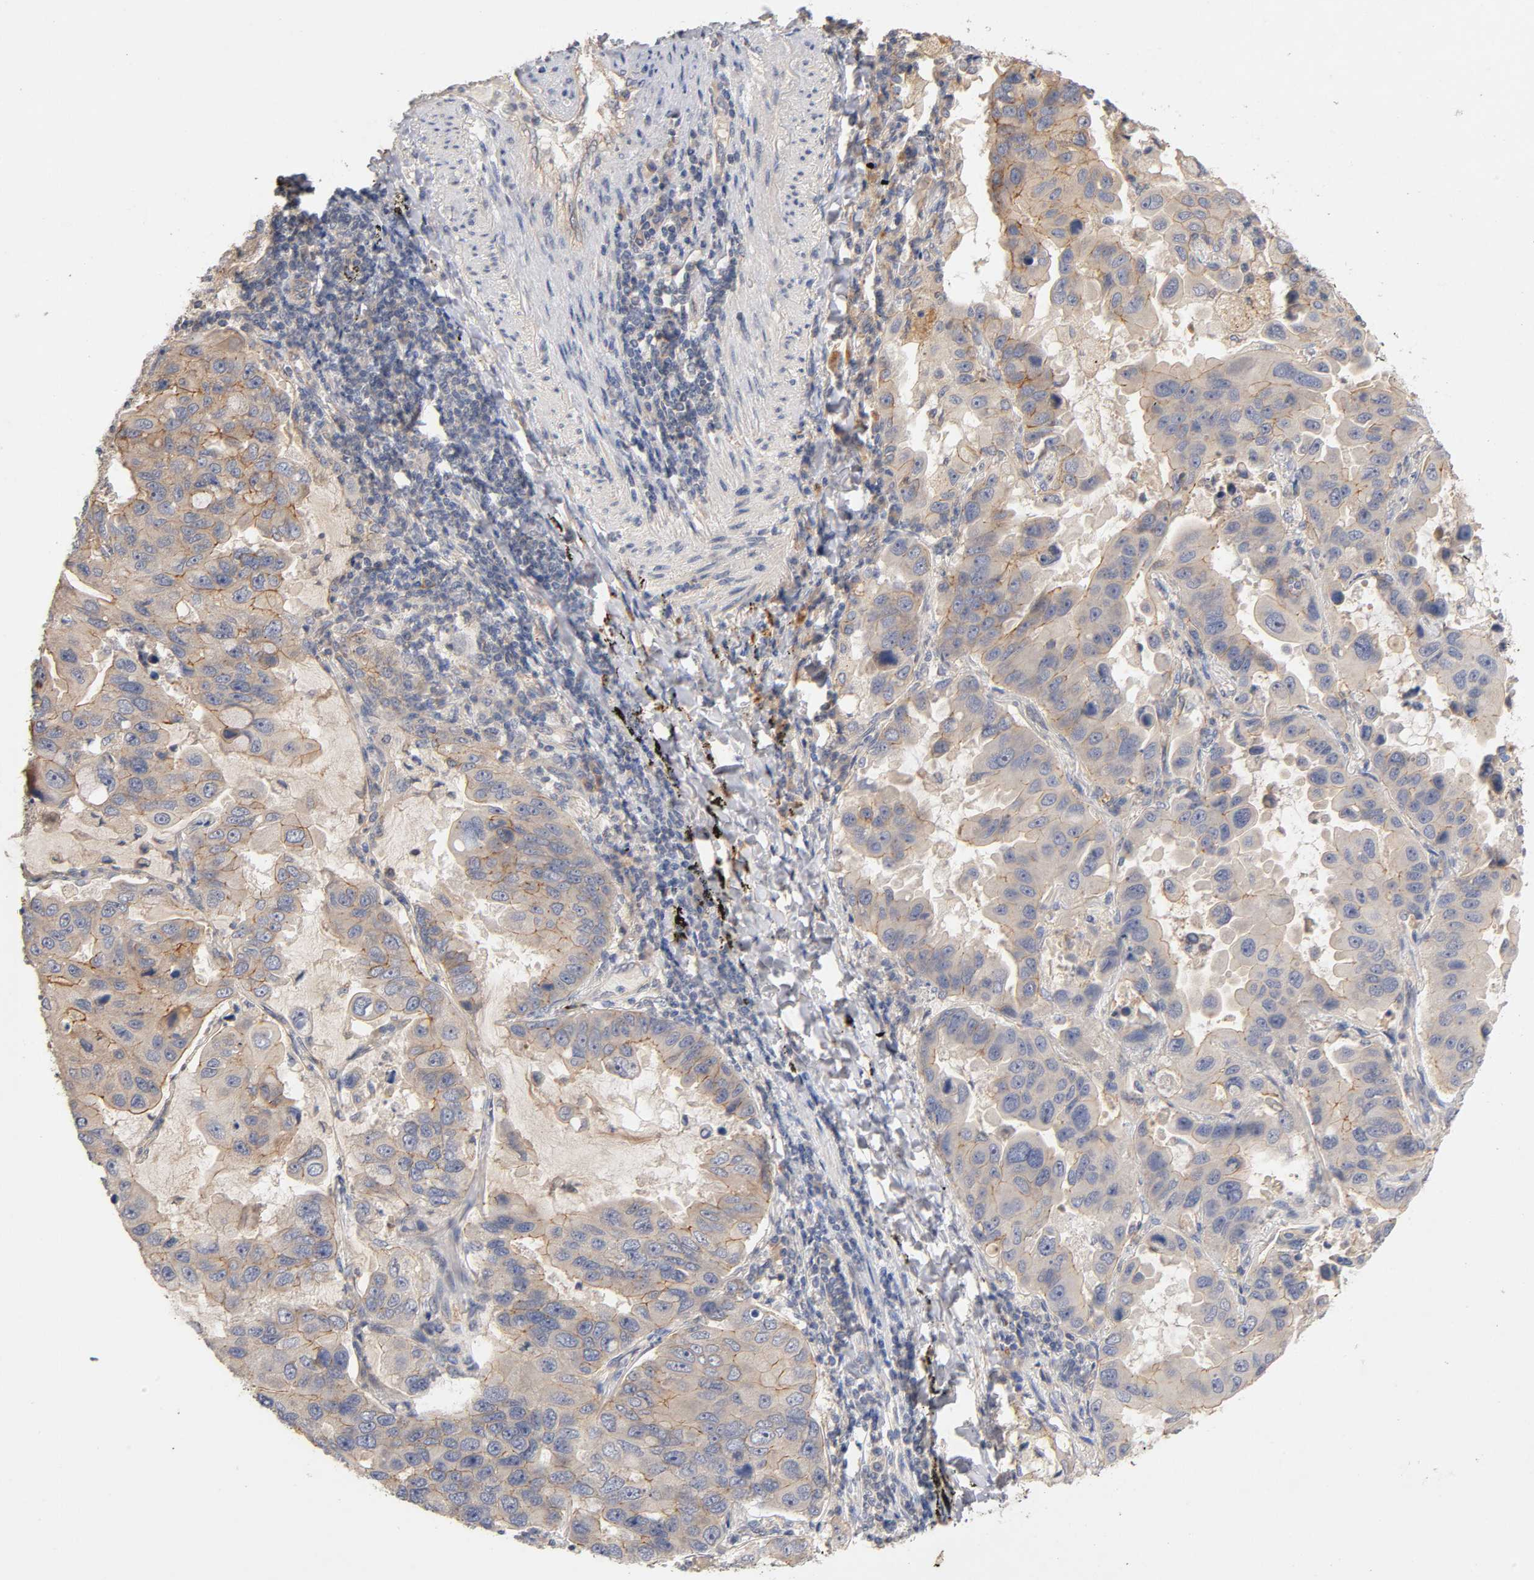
{"staining": {"intensity": "moderate", "quantity": ">75%", "location": "cytoplasmic/membranous"}, "tissue": "lung cancer", "cell_type": "Tumor cells", "image_type": "cancer", "snomed": [{"axis": "morphology", "description": "Adenocarcinoma, NOS"}, {"axis": "topography", "description": "Lung"}], "caption": "The photomicrograph demonstrates a brown stain indicating the presence of a protein in the cytoplasmic/membranous of tumor cells in lung cancer (adenocarcinoma).", "gene": "PDZD11", "patient": {"sex": "male", "age": 64}}